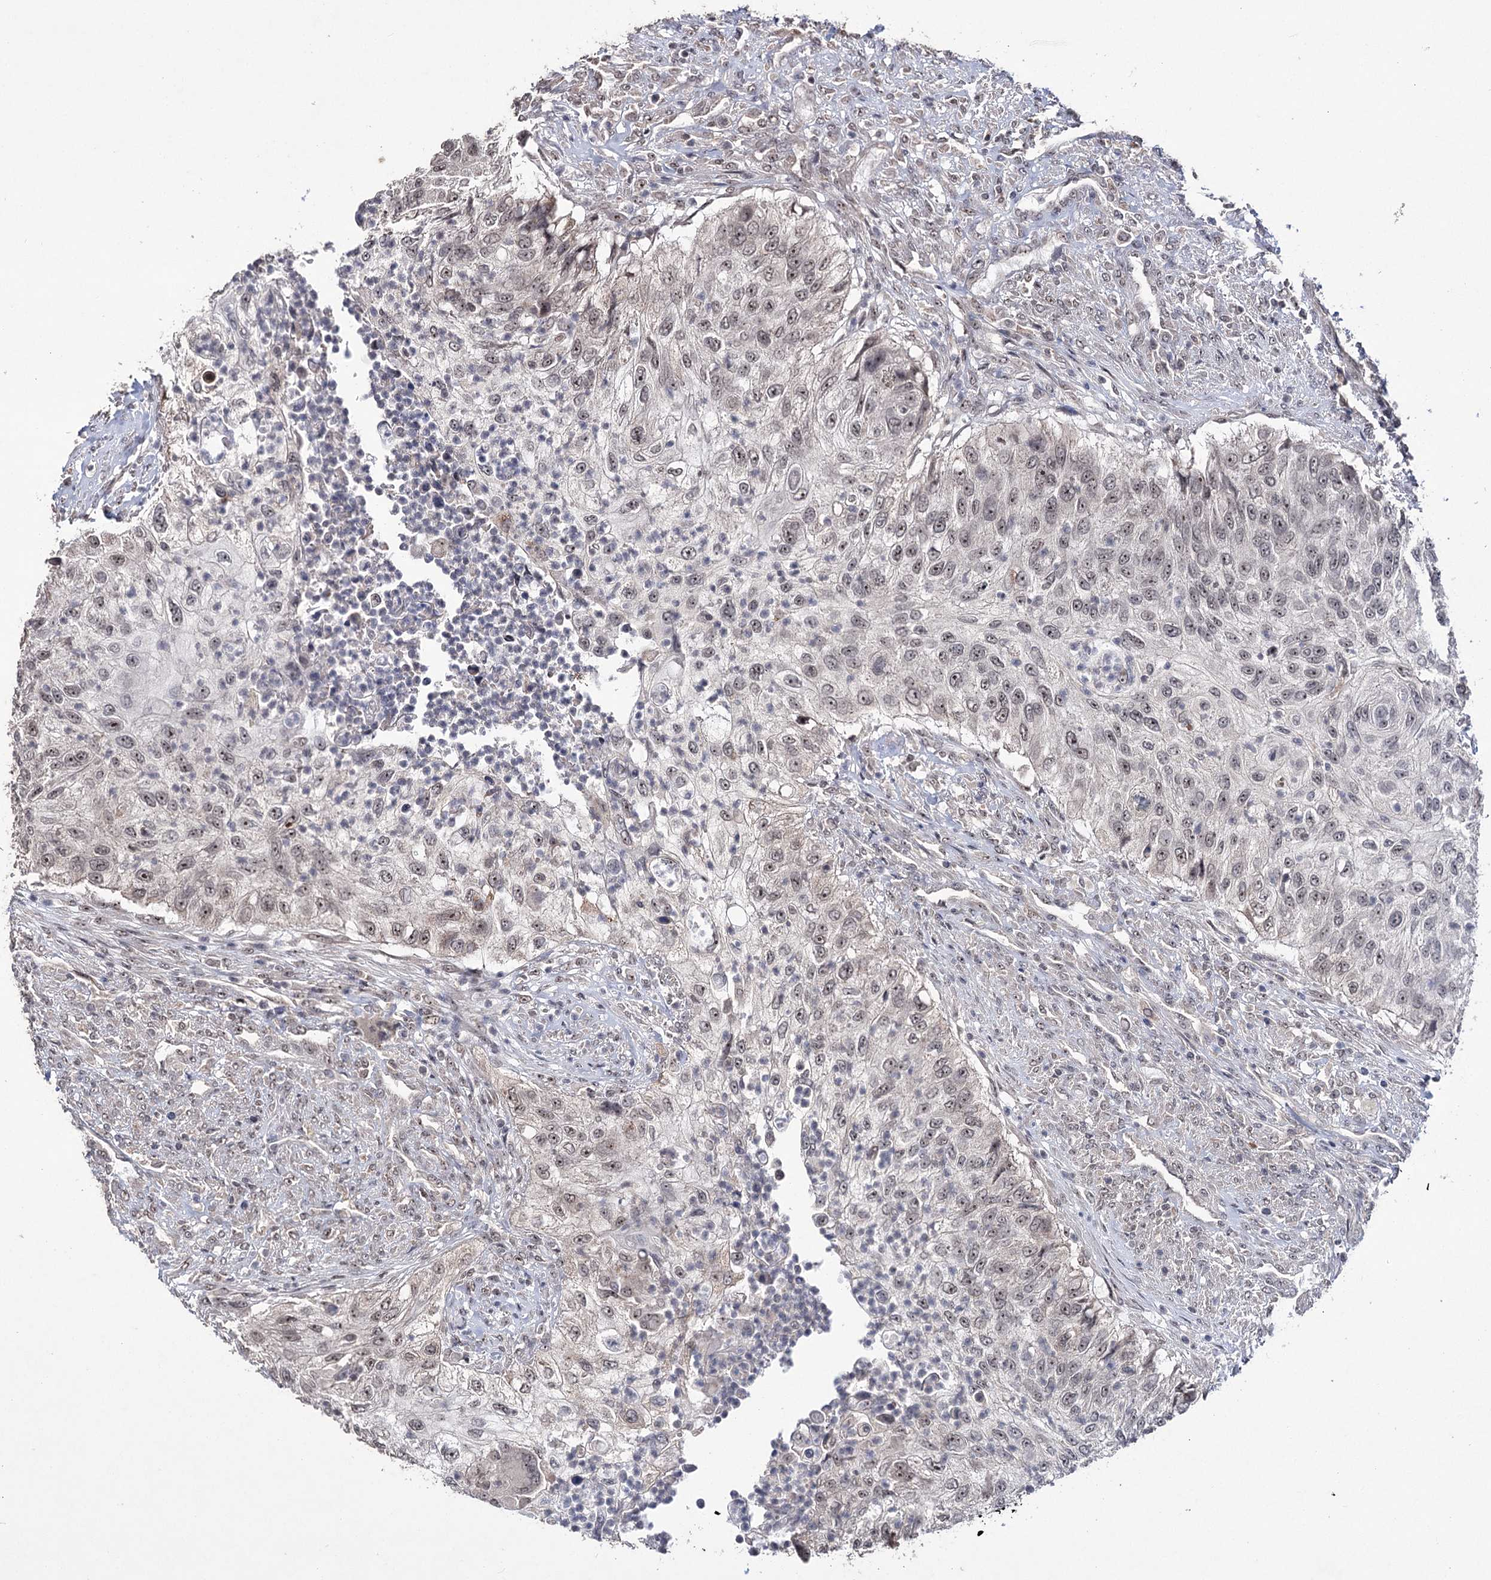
{"staining": {"intensity": "weak", "quantity": "25%-75%", "location": "nuclear"}, "tissue": "urothelial cancer", "cell_type": "Tumor cells", "image_type": "cancer", "snomed": [{"axis": "morphology", "description": "Urothelial carcinoma, High grade"}, {"axis": "topography", "description": "Urinary bladder"}], "caption": "This image exhibits urothelial cancer stained with IHC to label a protein in brown. The nuclear of tumor cells show weak positivity for the protein. Nuclei are counter-stained blue.", "gene": "VGLL4", "patient": {"sex": "female", "age": 60}}